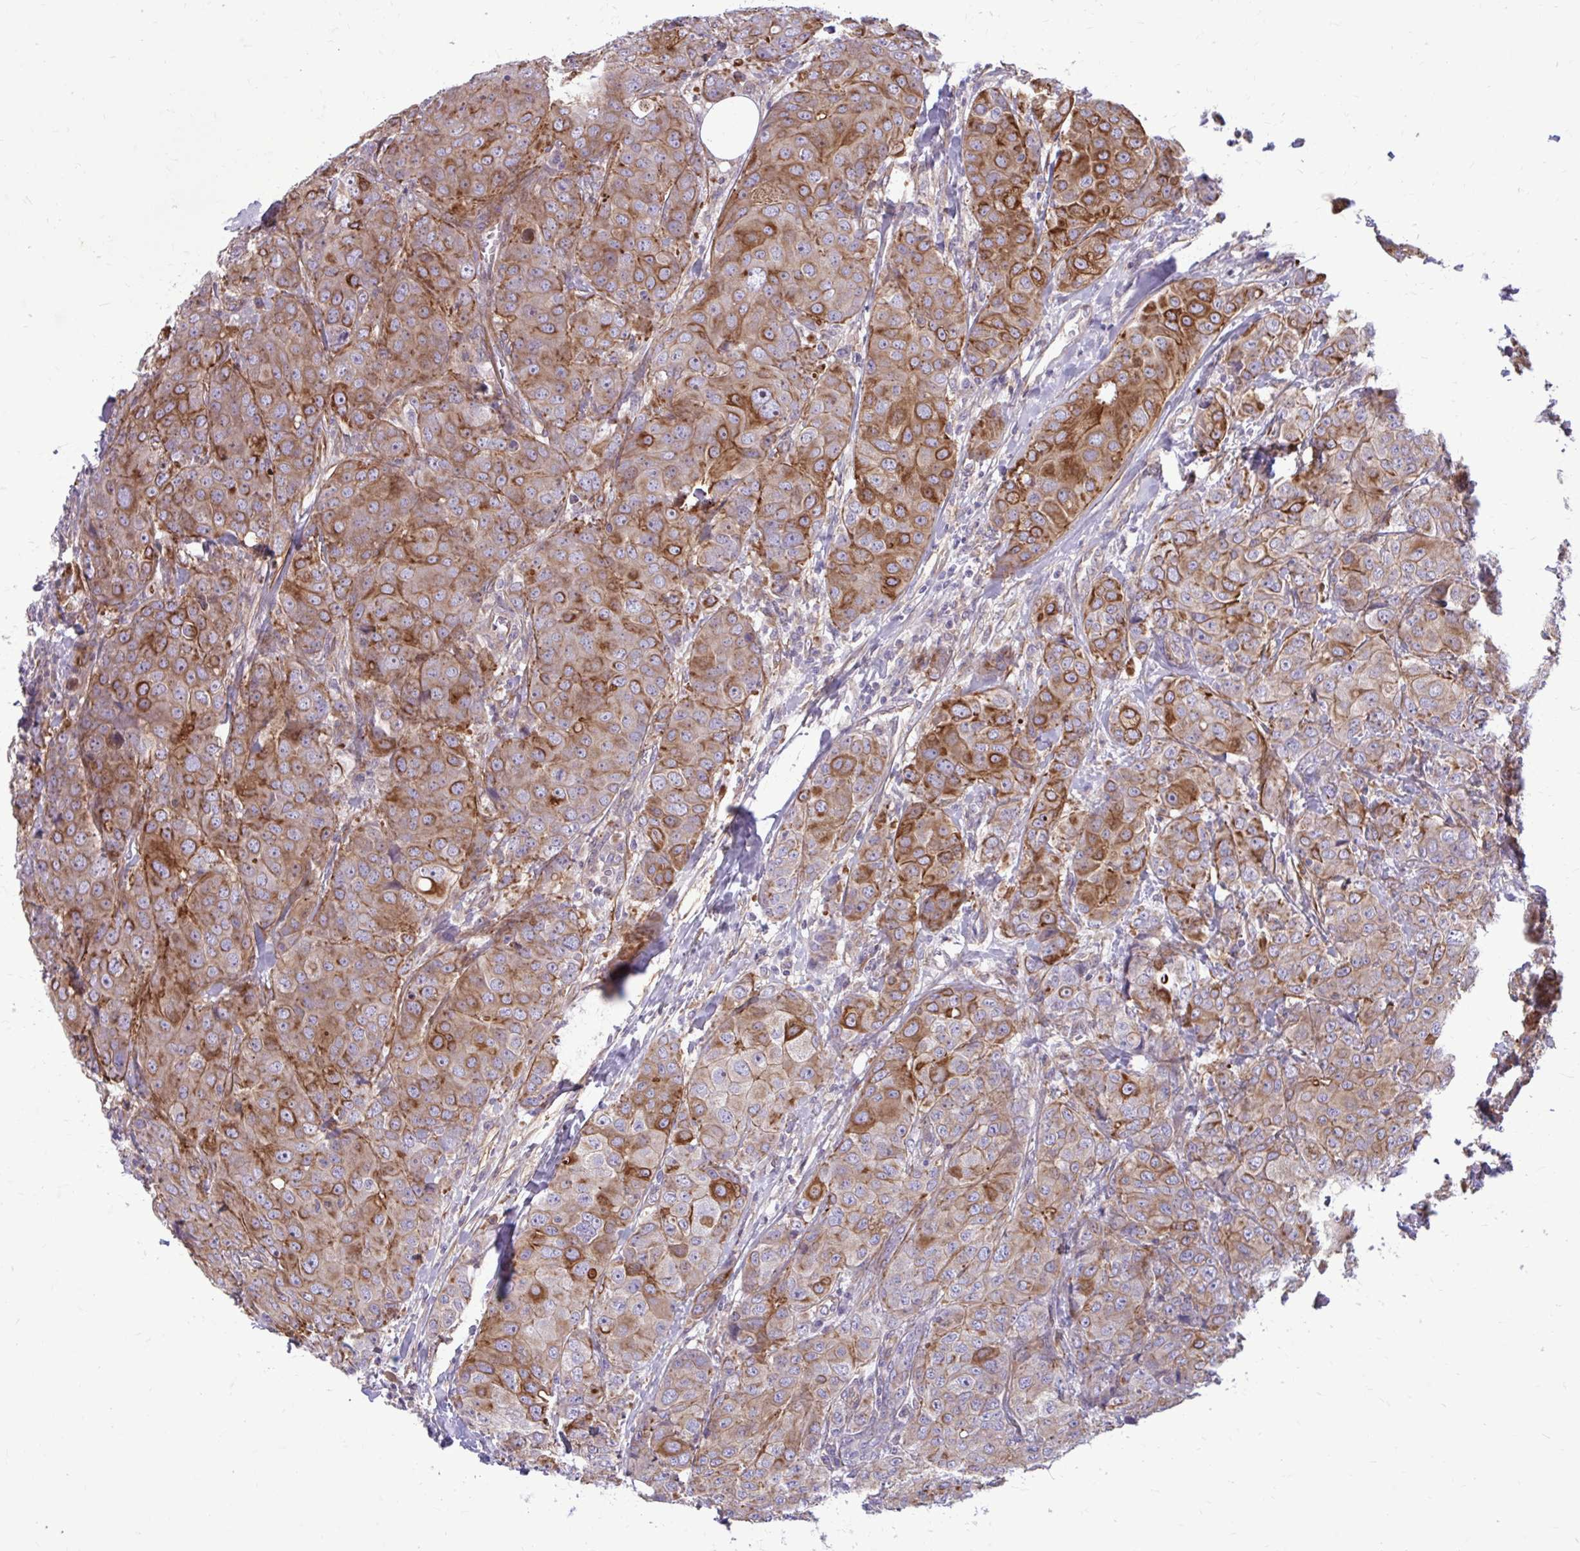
{"staining": {"intensity": "moderate", "quantity": "25%-75%", "location": "cytoplasmic/membranous"}, "tissue": "breast cancer", "cell_type": "Tumor cells", "image_type": "cancer", "snomed": [{"axis": "morphology", "description": "Duct carcinoma"}, {"axis": "topography", "description": "Breast"}], "caption": "Tumor cells demonstrate medium levels of moderate cytoplasmic/membranous staining in approximately 25%-75% of cells in breast cancer (intraductal carcinoma).", "gene": "FAP", "patient": {"sex": "female", "age": 43}}